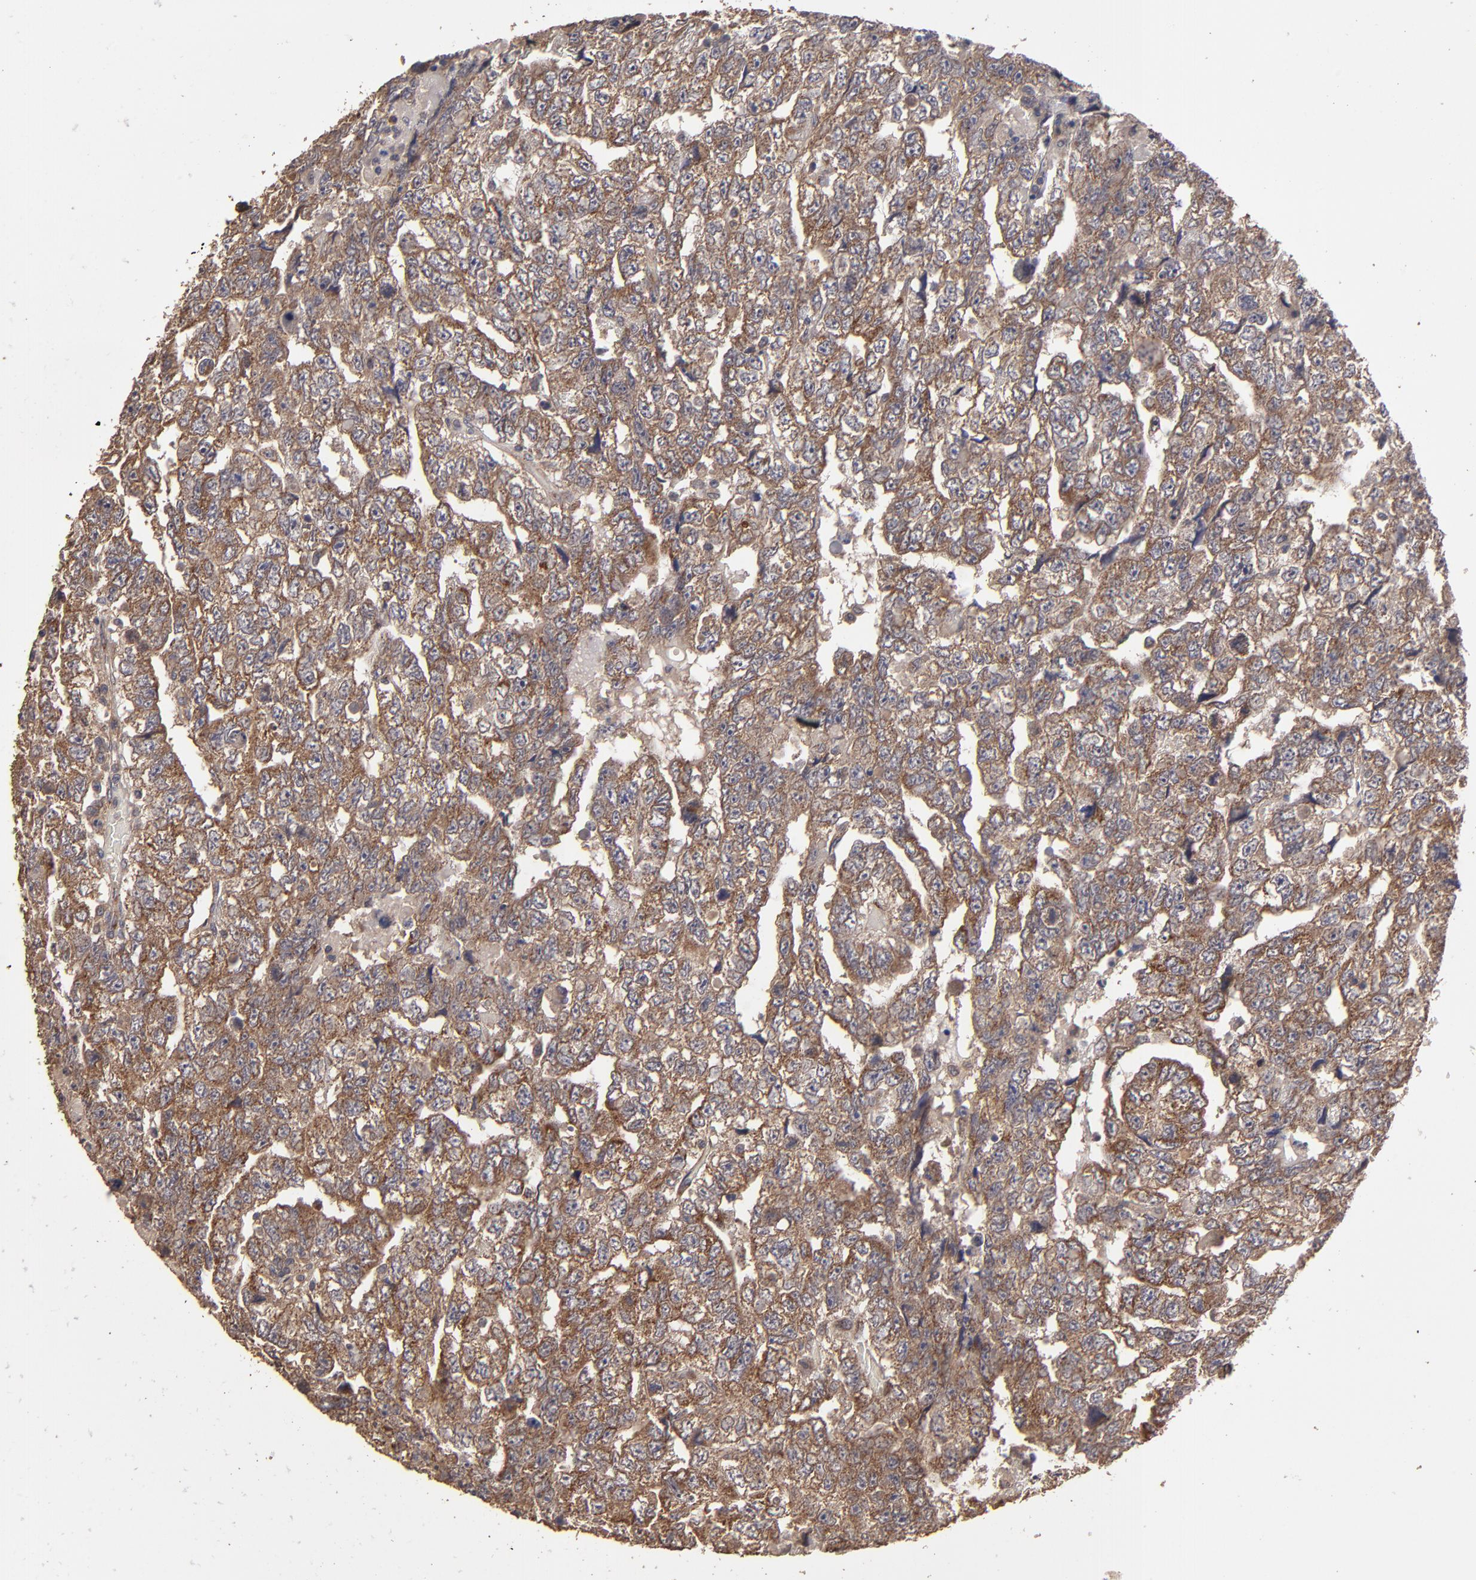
{"staining": {"intensity": "weak", "quantity": ">75%", "location": "cytoplasmic/membranous"}, "tissue": "testis cancer", "cell_type": "Tumor cells", "image_type": "cancer", "snomed": [{"axis": "morphology", "description": "Carcinoma, Embryonal, NOS"}, {"axis": "topography", "description": "Testis"}], "caption": "Human testis cancer stained with a protein marker shows weak staining in tumor cells.", "gene": "MMP2", "patient": {"sex": "male", "age": 36}}